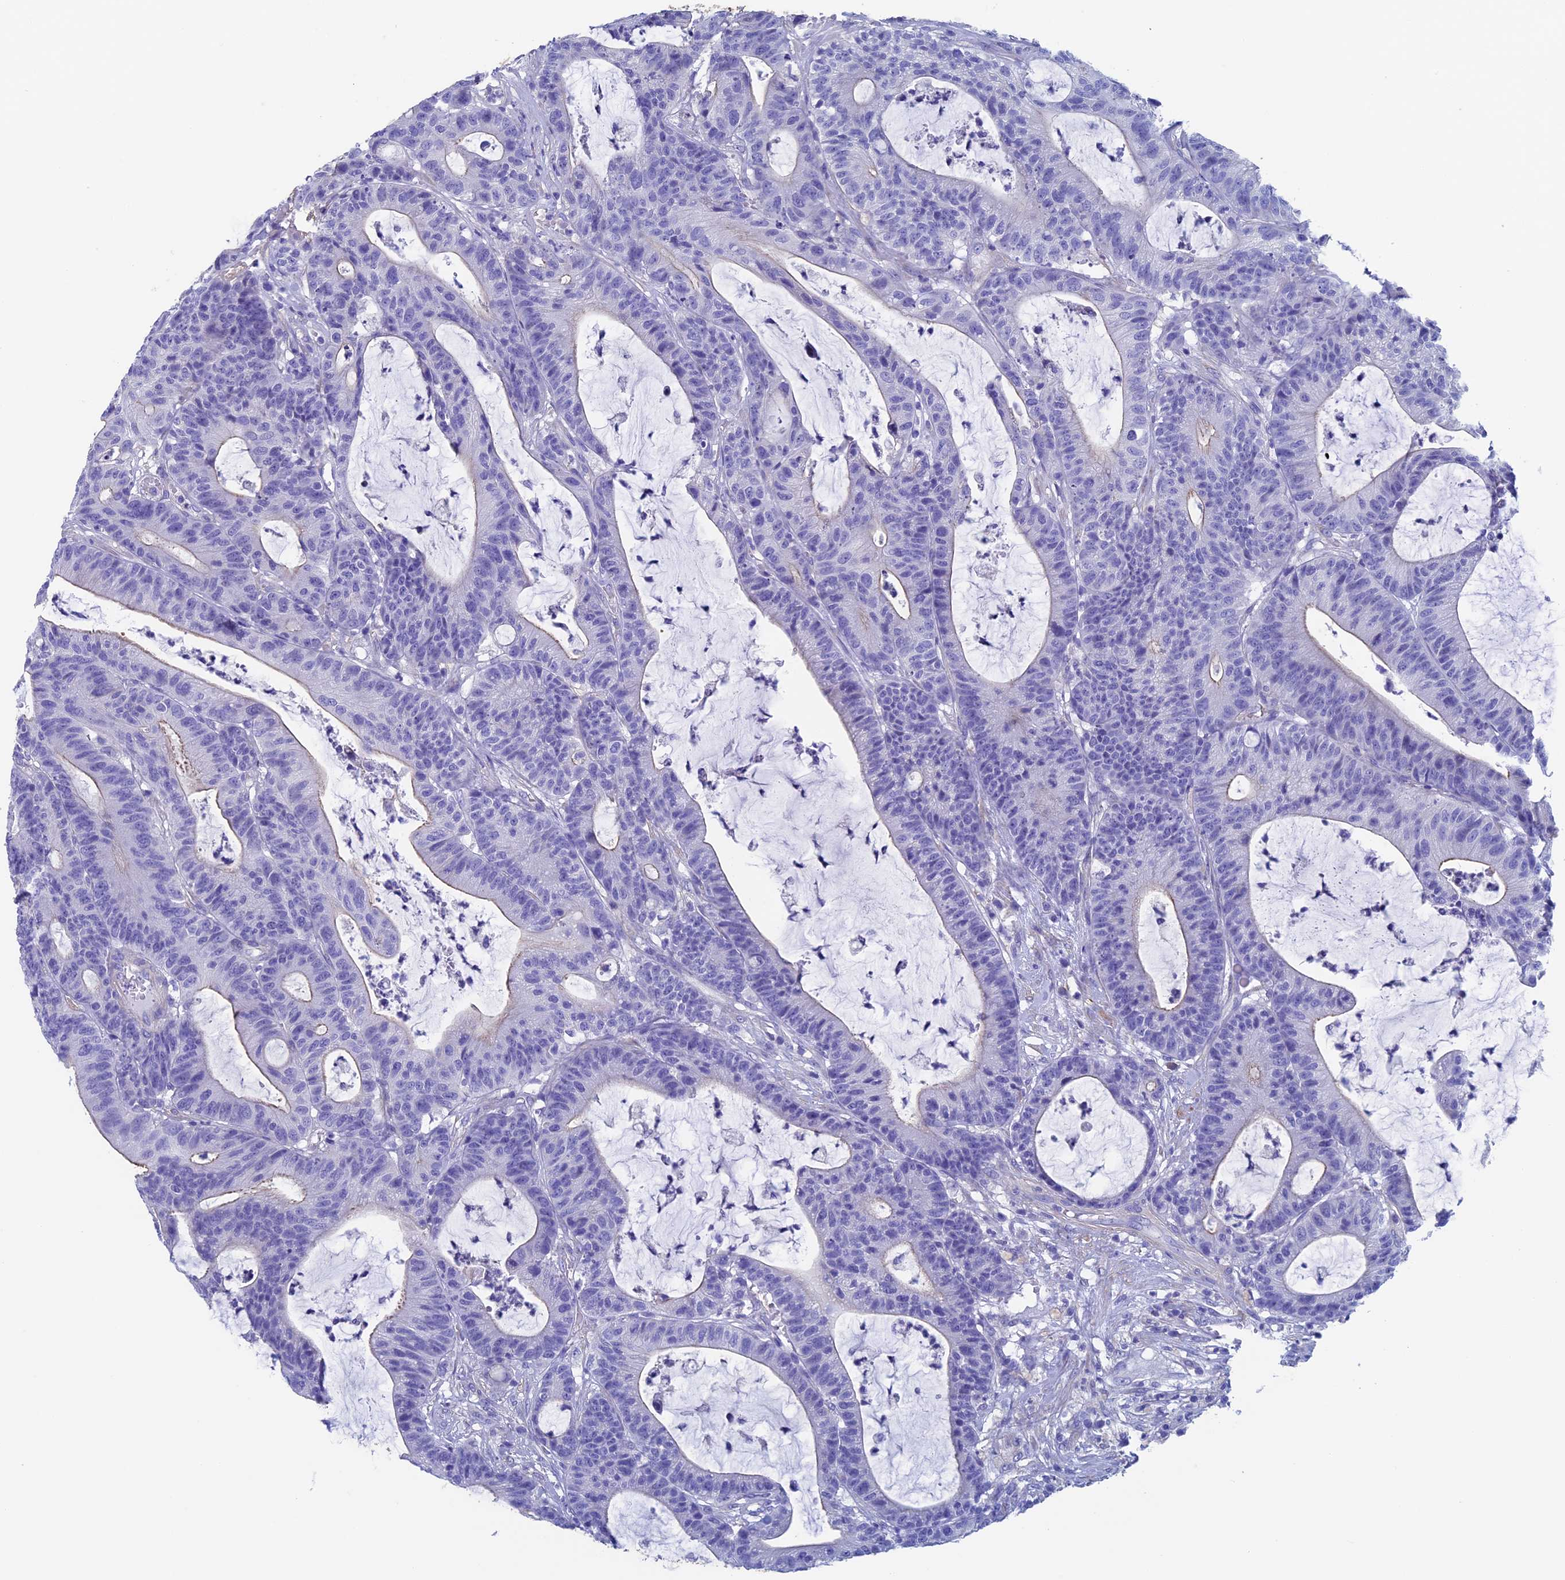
{"staining": {"intensity": "negative", "quantity": "none", "location": "none"}, "tissue": "colorectal cancer", "cell_type": "Tumor cells", "image_type": "cancer", "snomed": [{"axis": "morphology", "description": "Adenocarcinoma, NOS"}, {"axis": "topography", "description": "Colon"}], "caption": "Immunohistochemical staining of human colorectal cancer (adenocarcinoma) exhibits no significant expression in tumor cells.", "gene": "ADH7", "patient": {"sex": "female", "age": 84}}